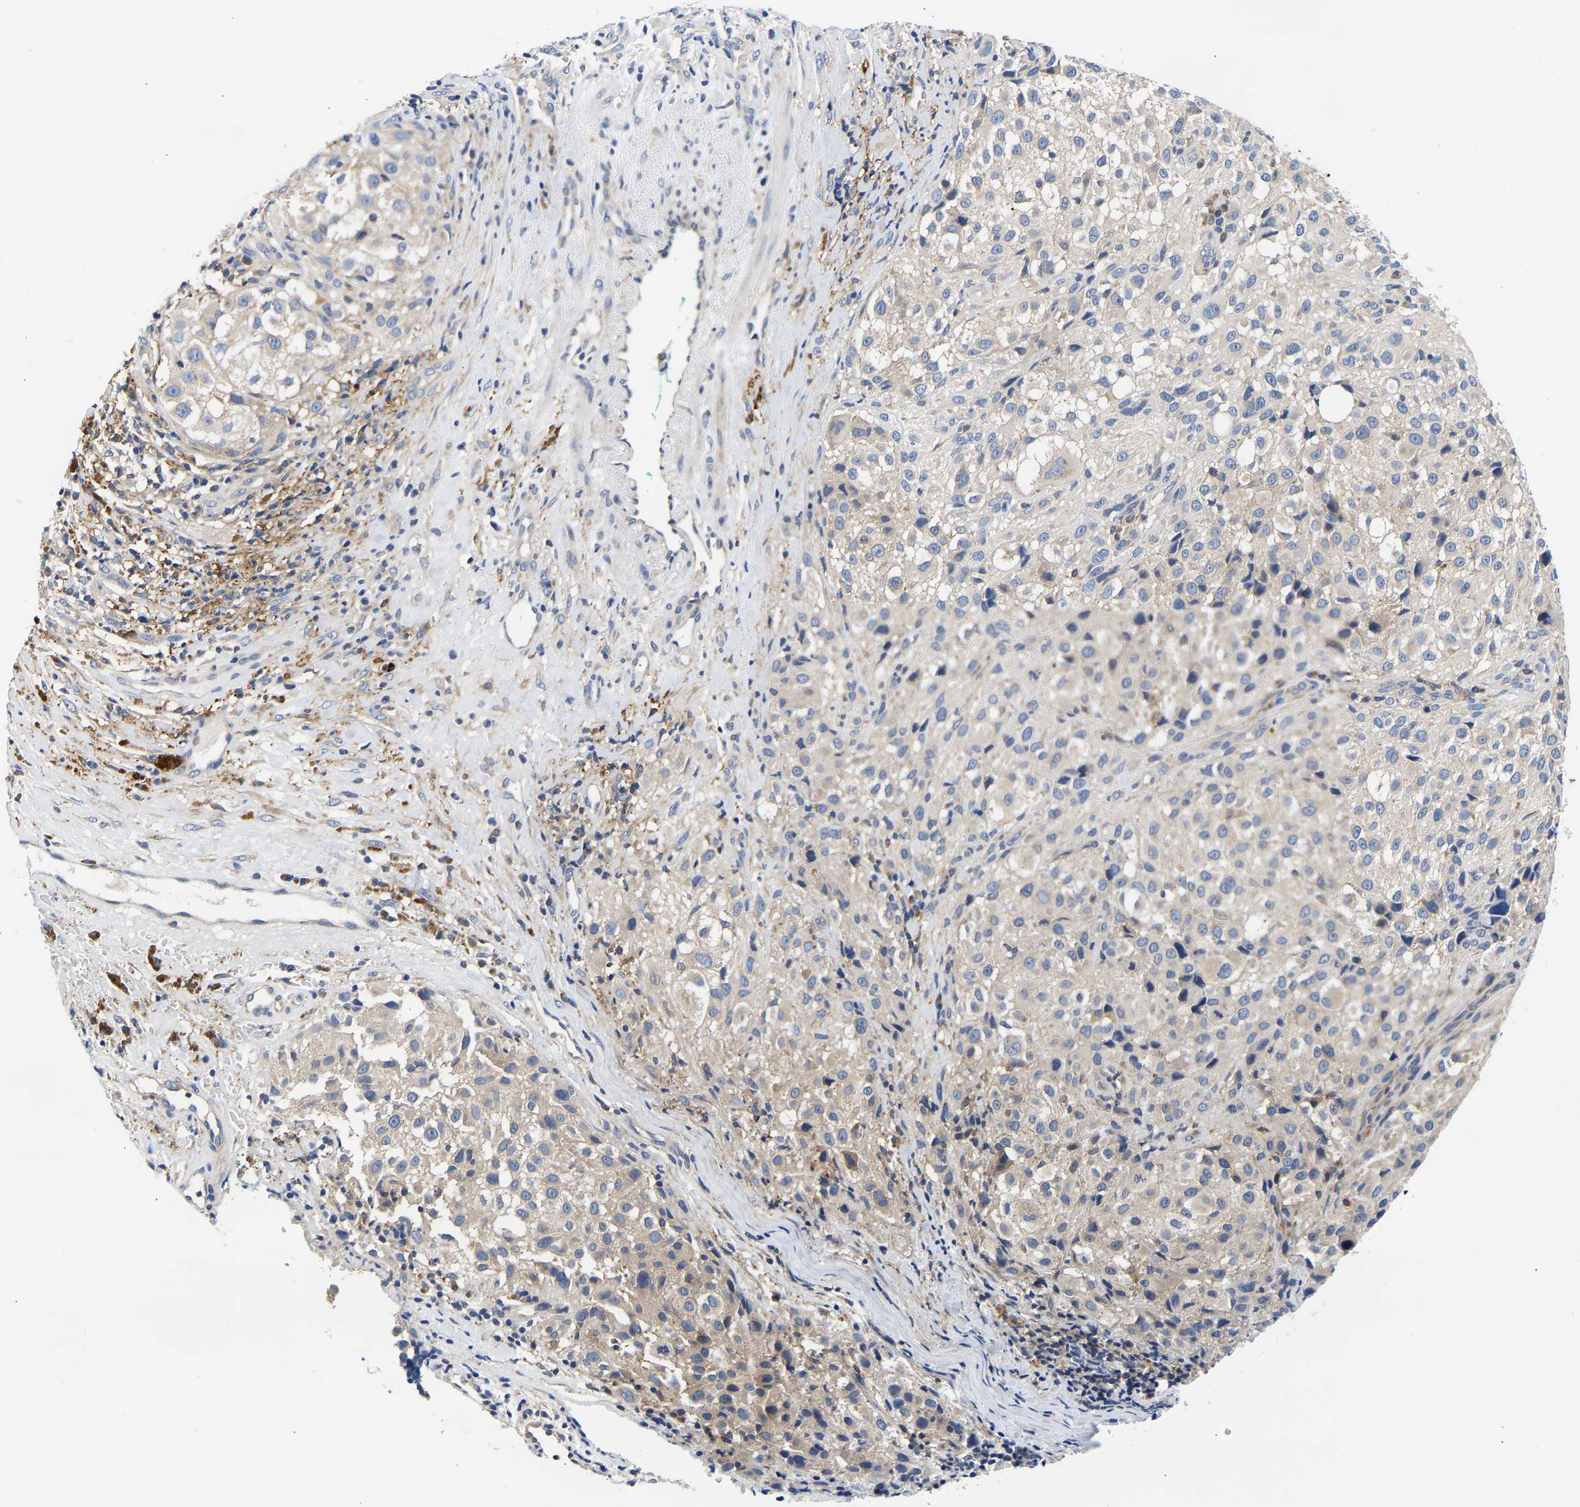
{"staining": {"intensity": "negative", "quantity": "none", "location": "none"}, "tissue": "melanoma", "cell_type": "Tumor cells", "image_type": "cancer", "snomed": [{"axis": "morphology", "description": "Necrosis, NOS"}, {"axis": "morphology", "description": "Malignant melanoma, NOS"}, {"axis": "topography", "description": "Skin"}], "caption": "High magnification brightfield microscopy of melanoma stained with DAB (brown) and counterstained with hematoxylin (blue): tumor cells show no significant staining.", "gene": "CCDC6", "patient": {"sex": "female", "age": 87}}